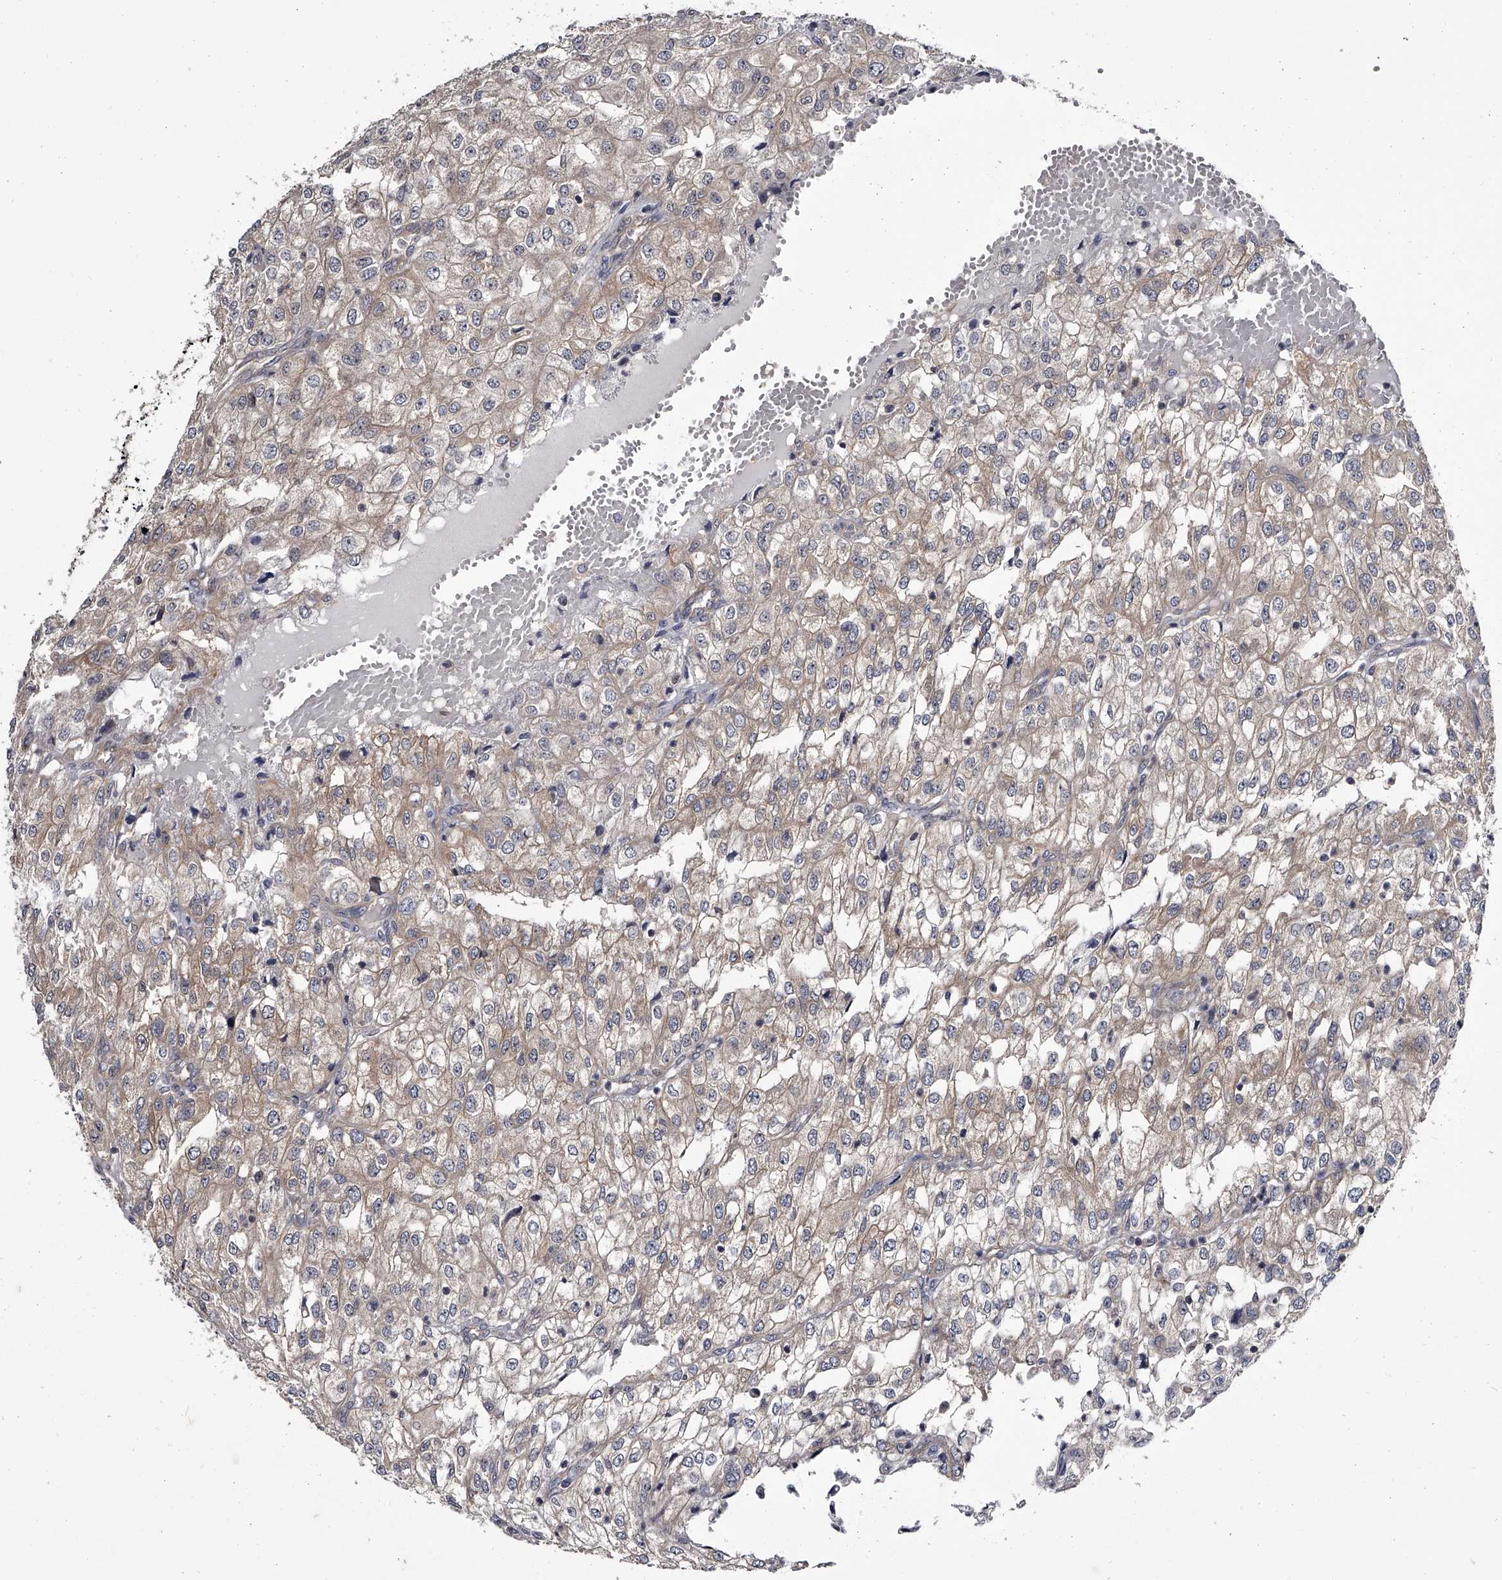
{"staining": {"intensity": "negative", "quantity": "none", "location": "none"}, "tissue": "renal cancer", "cell_type": "Tumor cells", "image_type": "cancer", "snomed": [{"axis": "morphology", "description": "Adenocarcinoma, NOS"}, {"axis": "topography", "description": "Kidney"}], "caption": "An IHC image of renal cancer (adenocarcinoma) is shown. There is no staining in tumor cells of renal cancer (adenocarcinoma). (Stains: DAB (3,3'-diaminobenzidine) immunohistochemistry with hematoxylin counter stain, Microscopy: brightfield microscopy at high magnification).", "gene": "GAPVD1", "patient": {"sex": "female", "age": 54}}